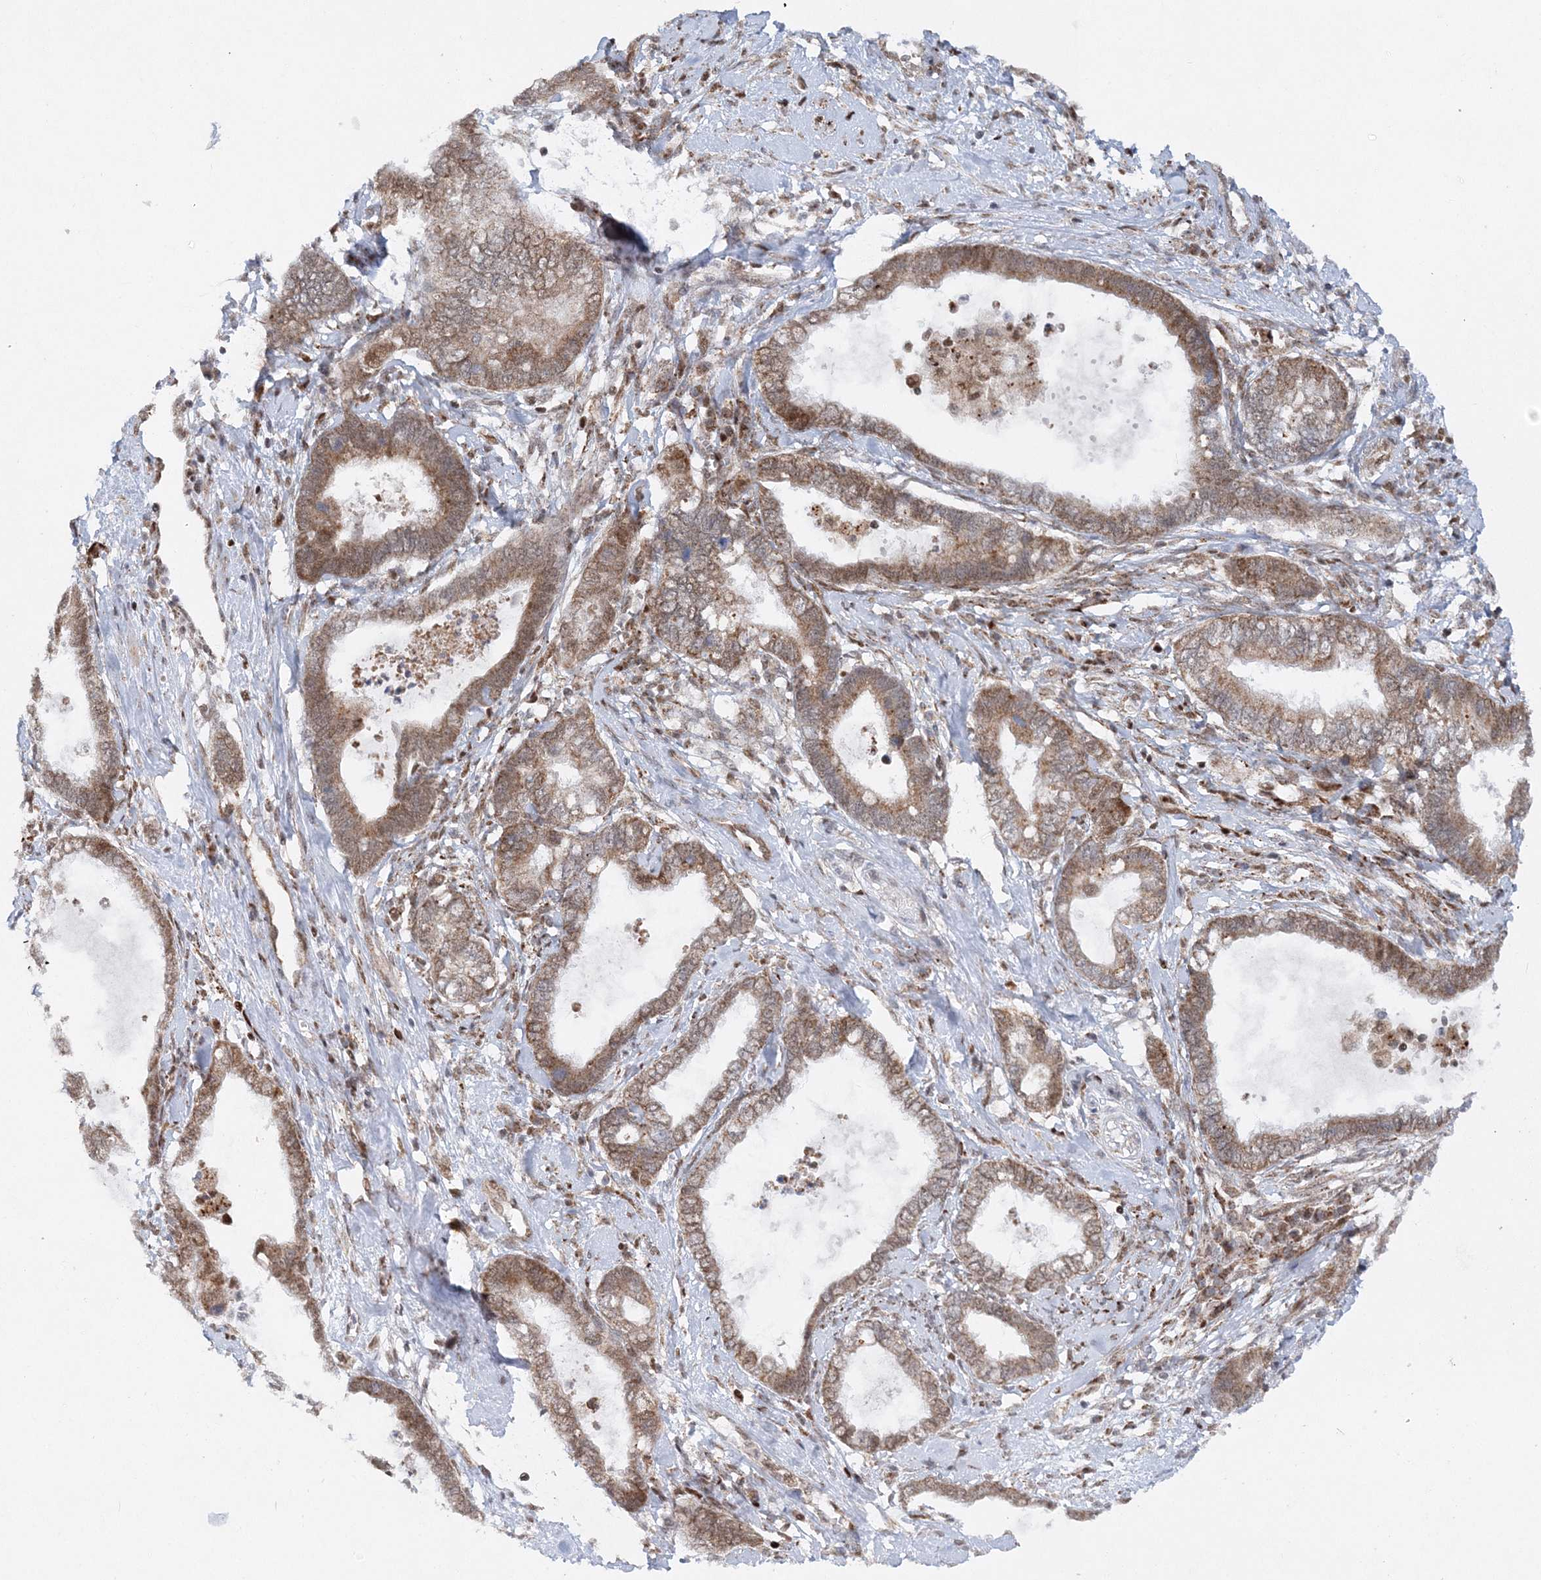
{"staining": {"intensity": "moderate", "quantity": ">75%", "location": "cytoplasmic/membranous"}, "tissue": "cervical cancer", "cell_type": "Tumor cells", "image_type": "cancer", "snomed": [{"axis": "morphology", "description": "Adenocarcinoma, NOS"}, {"axis": "topography", "description": "Cervix"}], "caption": "Cervical cancer (adenocarcinoma) was stained to show a protein in brown. There is medium levels of moderate cytoplasmic/membranous positivity in approximately >75% of tumor cells.", "gene": "RAB11FIP2", "patient": {"sex": "female", "age": 44}}